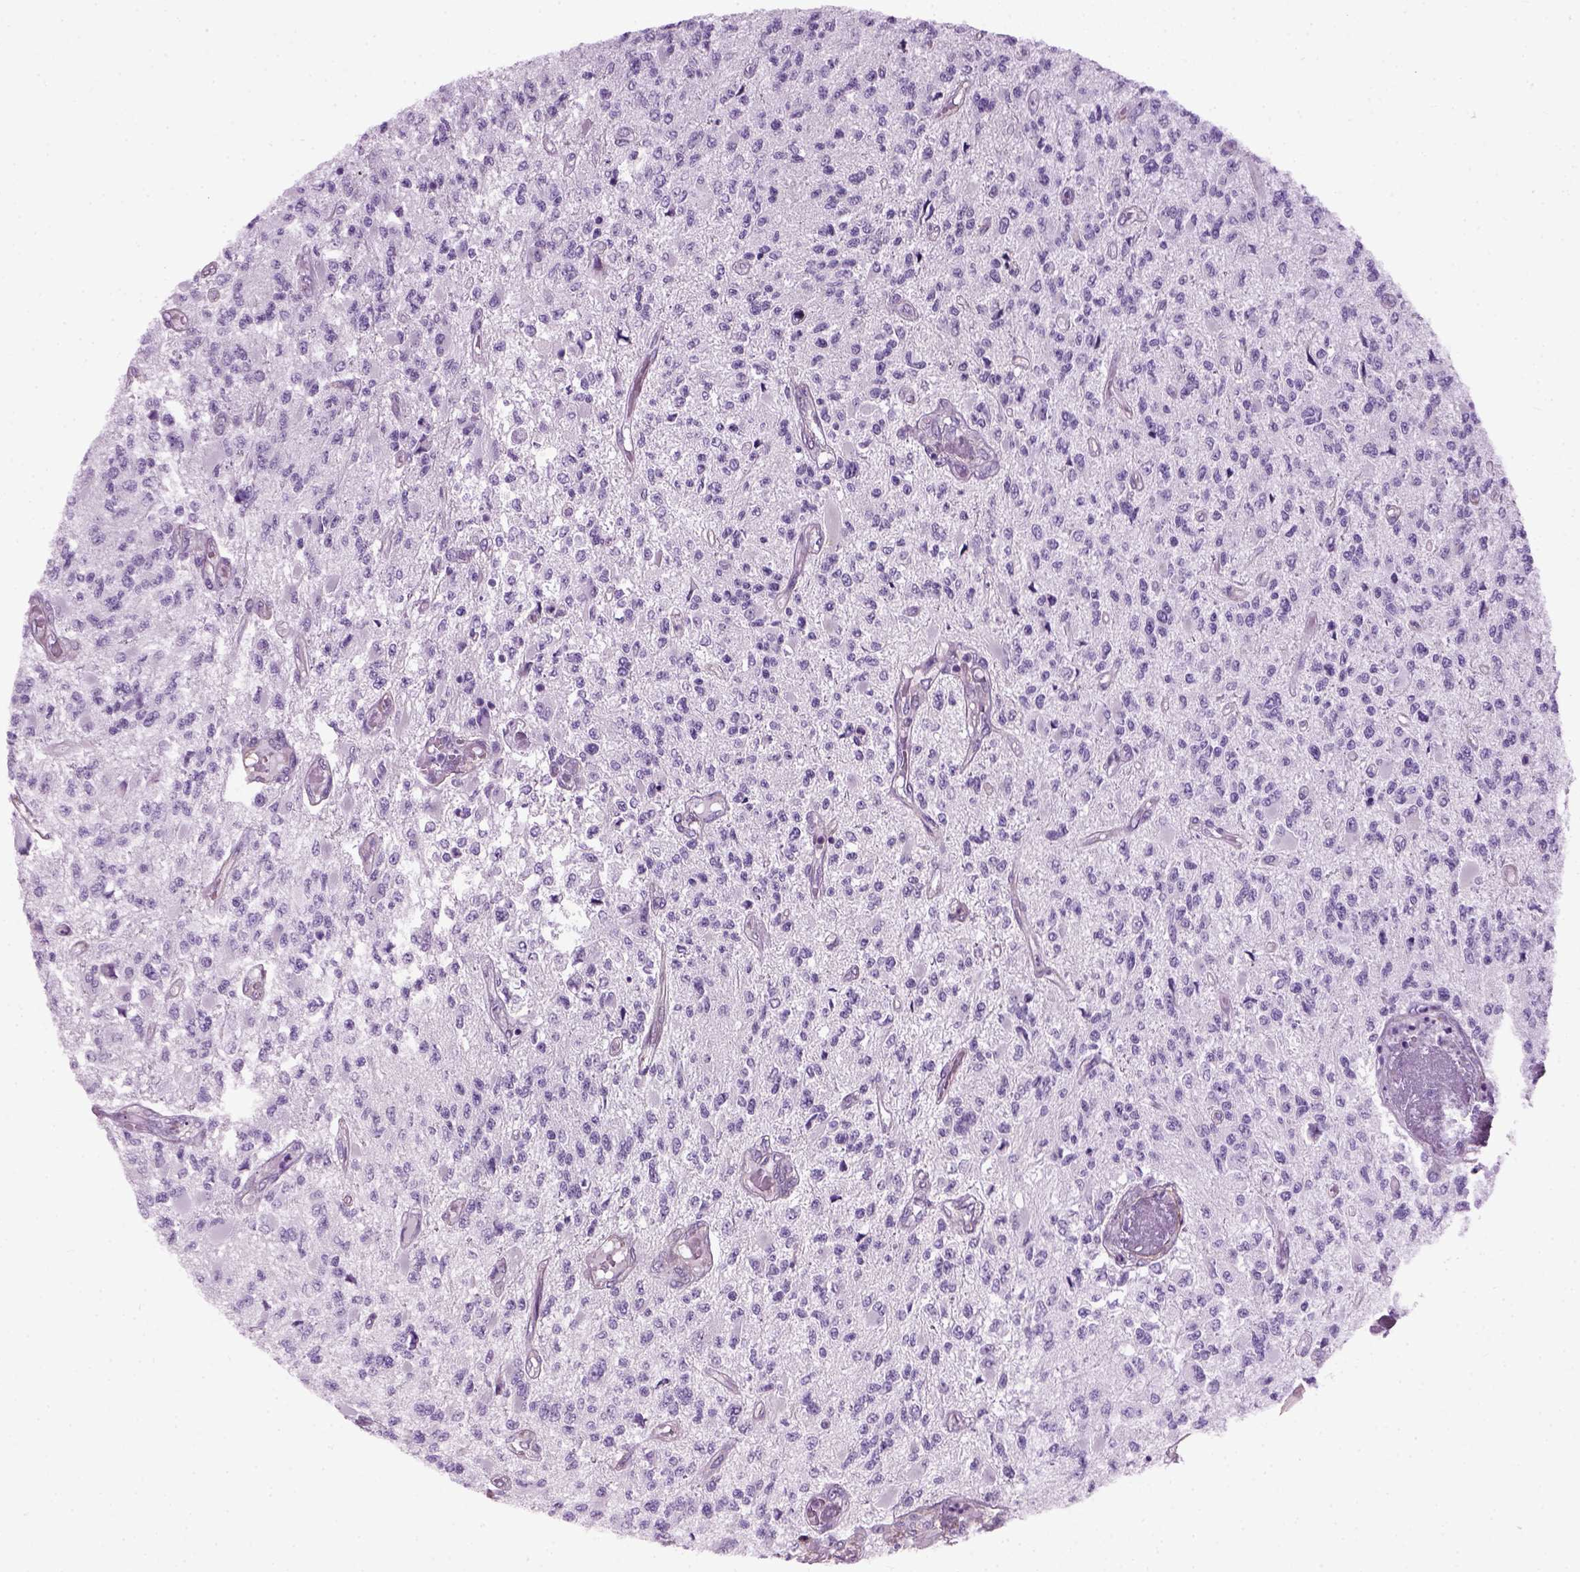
{"staining": {"intensity": "negative", "quantity": "none", "location": "none"}, "tissue": "glioma", "cell_type": "Tumor cells", "image_type": "cancer", "snomed": [{"axis": "morphology", "description": "Glioma, malignant, High grade"}, {"axis": "topography", "description": "Brain"}], "caption": "A photomicrograph of human glioma is negative for staining in tumor cells.", "gene": "FAM161A", "patient": {"sex": "female", "age": 63}}